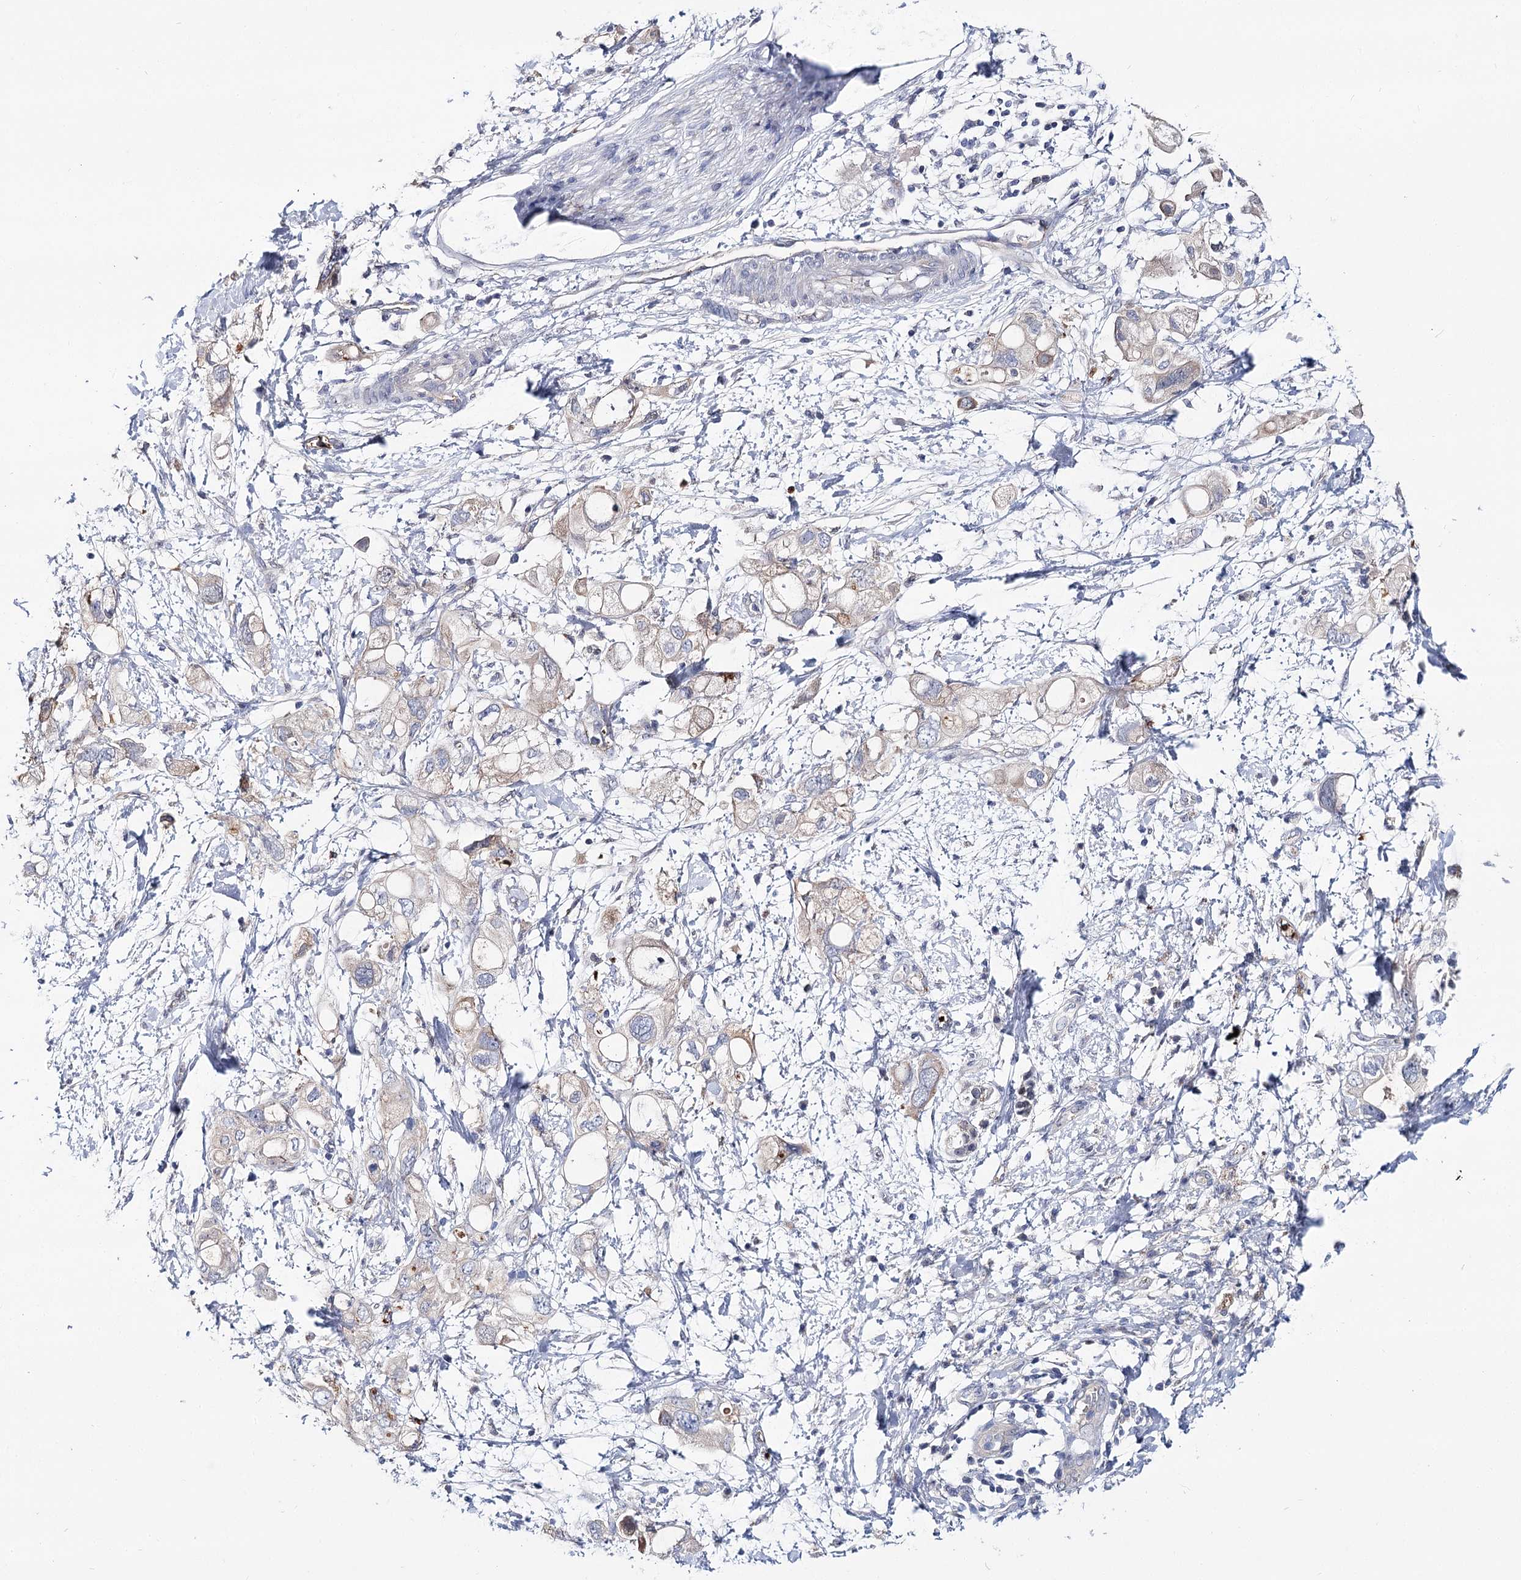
{"staining": {"intensity": "negative", "quantity": "none", "location": "none"}, "tissue": "pancreatic cancer", "cell_type": "Tumor cells", "image_type": "cancer", "snomed": [{"axis": "morphology", "description": "Adenocarcinoma, NOS"}, {"axis": "topography", "description": "Pancreas"}], "caption": "A high-resolution image shows immunohistochemistry staining of adenocarcinoma (pancreatic), which reveals no significant expression in tumor cells. The staining was performed using DAB to visualize the protein expression in brown, while the nuclei were stained in blue with hematoxylin (Magnification: 20x).", "gene": "UGP2", "patient": {"sex": "female", "age": 56}}